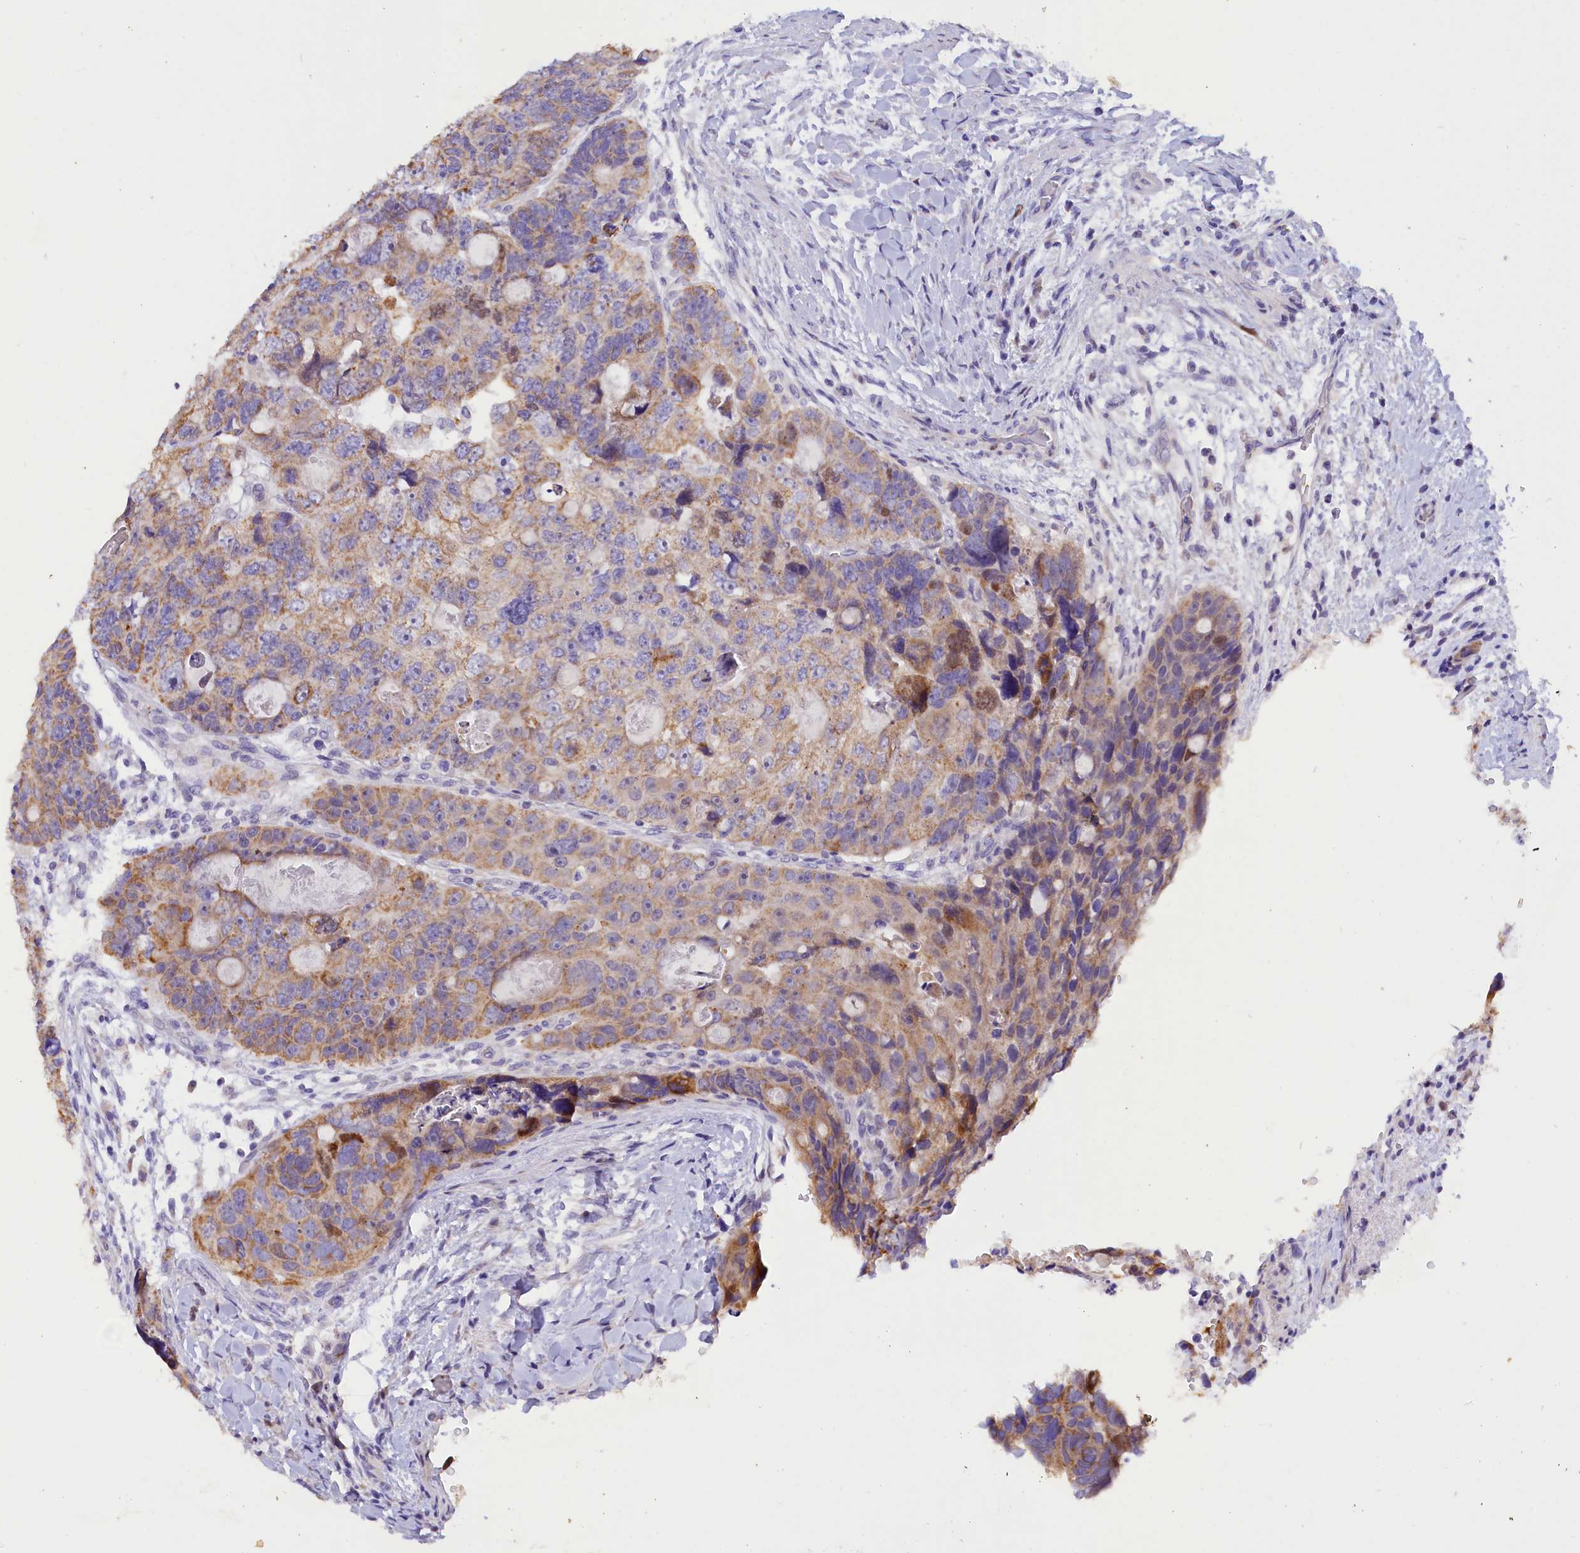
{"staining": {"intensity": "weak", "quantity": ">75%", "location": "cytoplasmic/membranous"}, "tissue": "colorectal cancer", "cell_type": "Tumor cells", "image_type": "cancer", "snomed": [{"axis": "morphology", "description": "Adenocarcinoma, NOS"}, {"axis": "topography", "description": "Rectum"}], "caption": "Weak cytoplasmic/membranous positivity is present in approximately >75% of tumor cells in colorectal cancer. (Brightfield microscopy of DAB IHC at high magnification).", "gene": "PKIA", "patient": {"sex": "male", "age": 59}}